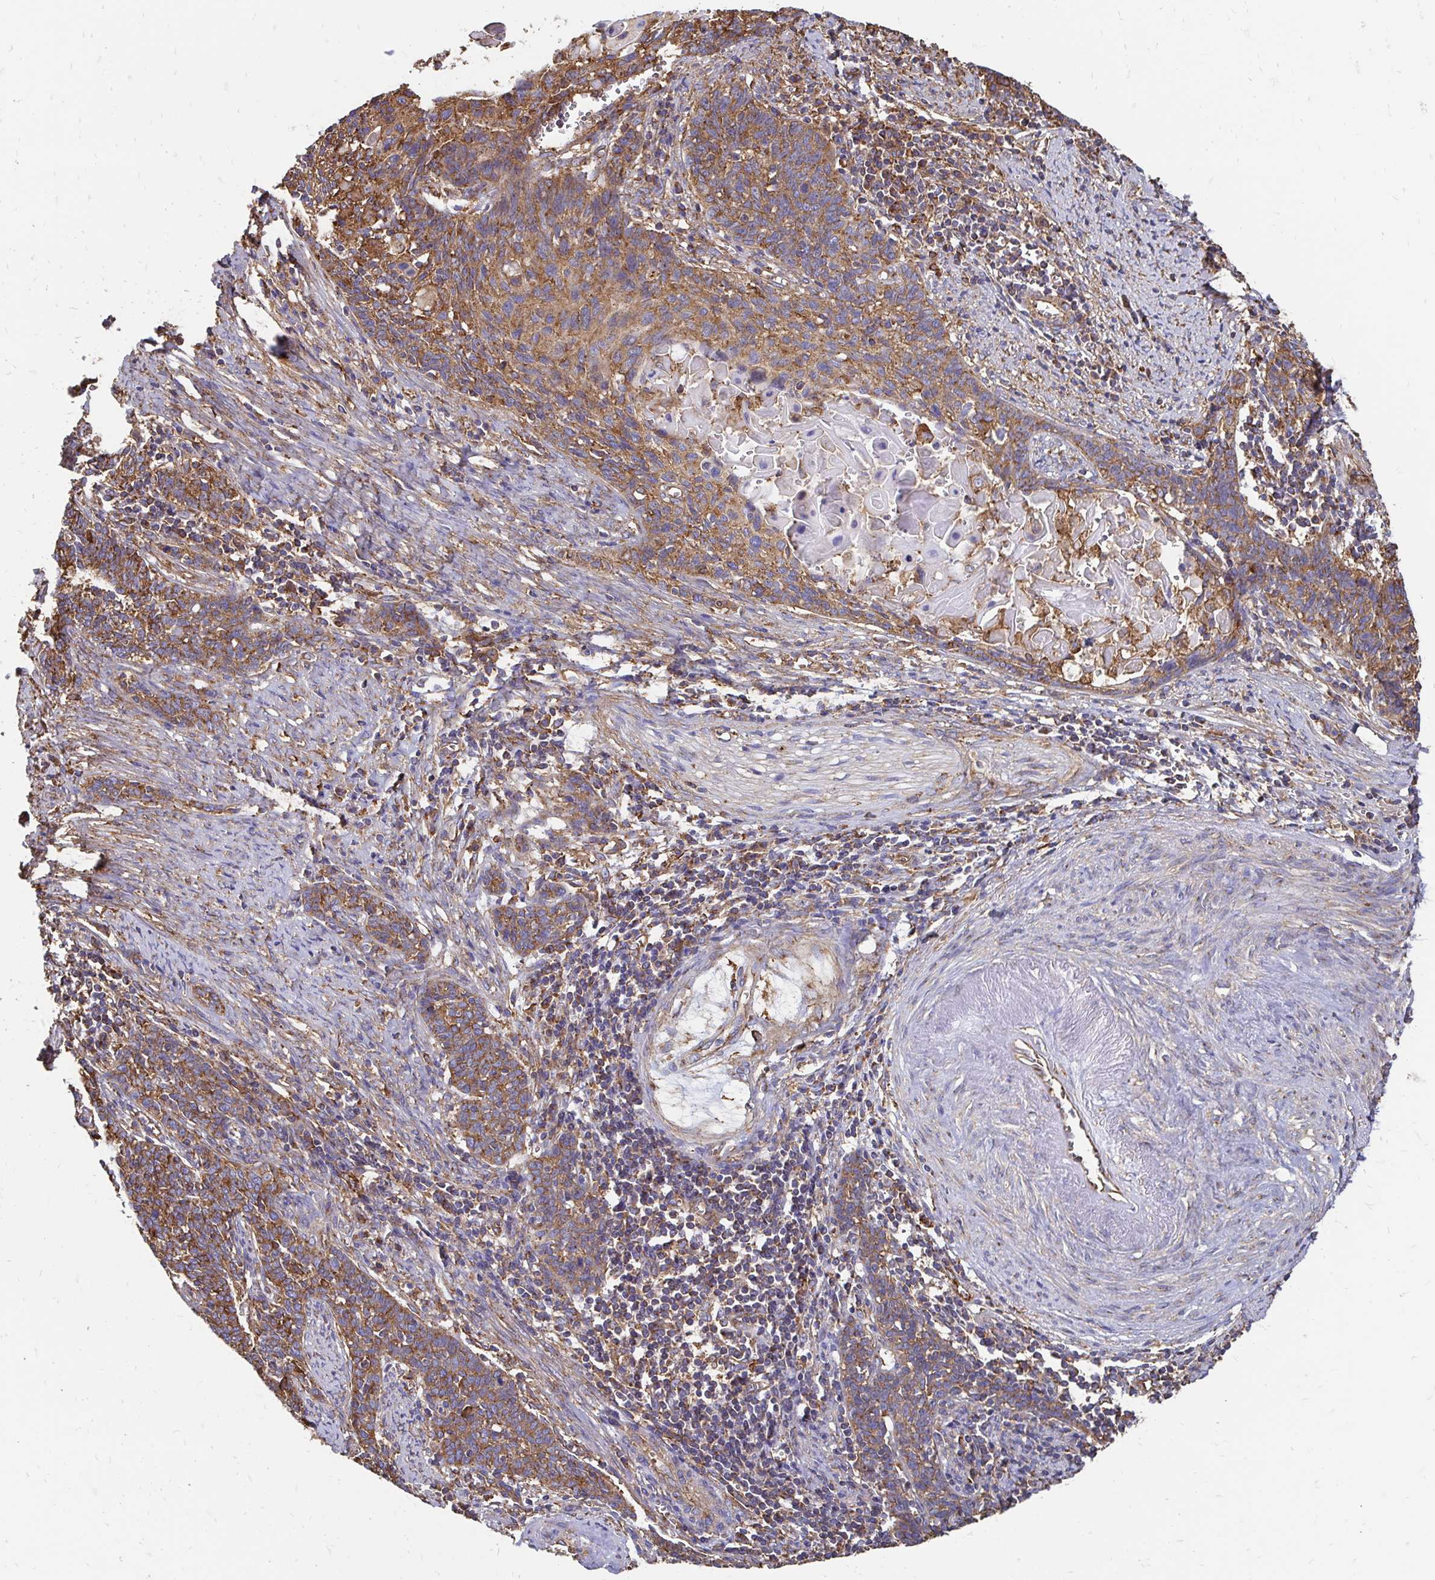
{"staining": {"intensity": "moderate", "quantity": ">75%", "location": "cytoplasmic/membranous"}, "tissue": "cervical cancer", "cell_type": "Tumor cells", "image_type": "cancer", "snomed": [{"axis": "morphology", "description": "Squamous cell carcinoma, NOS"}, {"axis": "topography", "description": "Cervix"}], "caption": "Immunohistochemistry micrograph of human cervical squamous cell carcinoma stained for a protein (brown), which demonstrates medium levels of moderate cytoplasmic/membranous staining in approximately >75% of tumor cells.", "gene": "CLTC", "patient": {"sex": "female", "age": 39}}